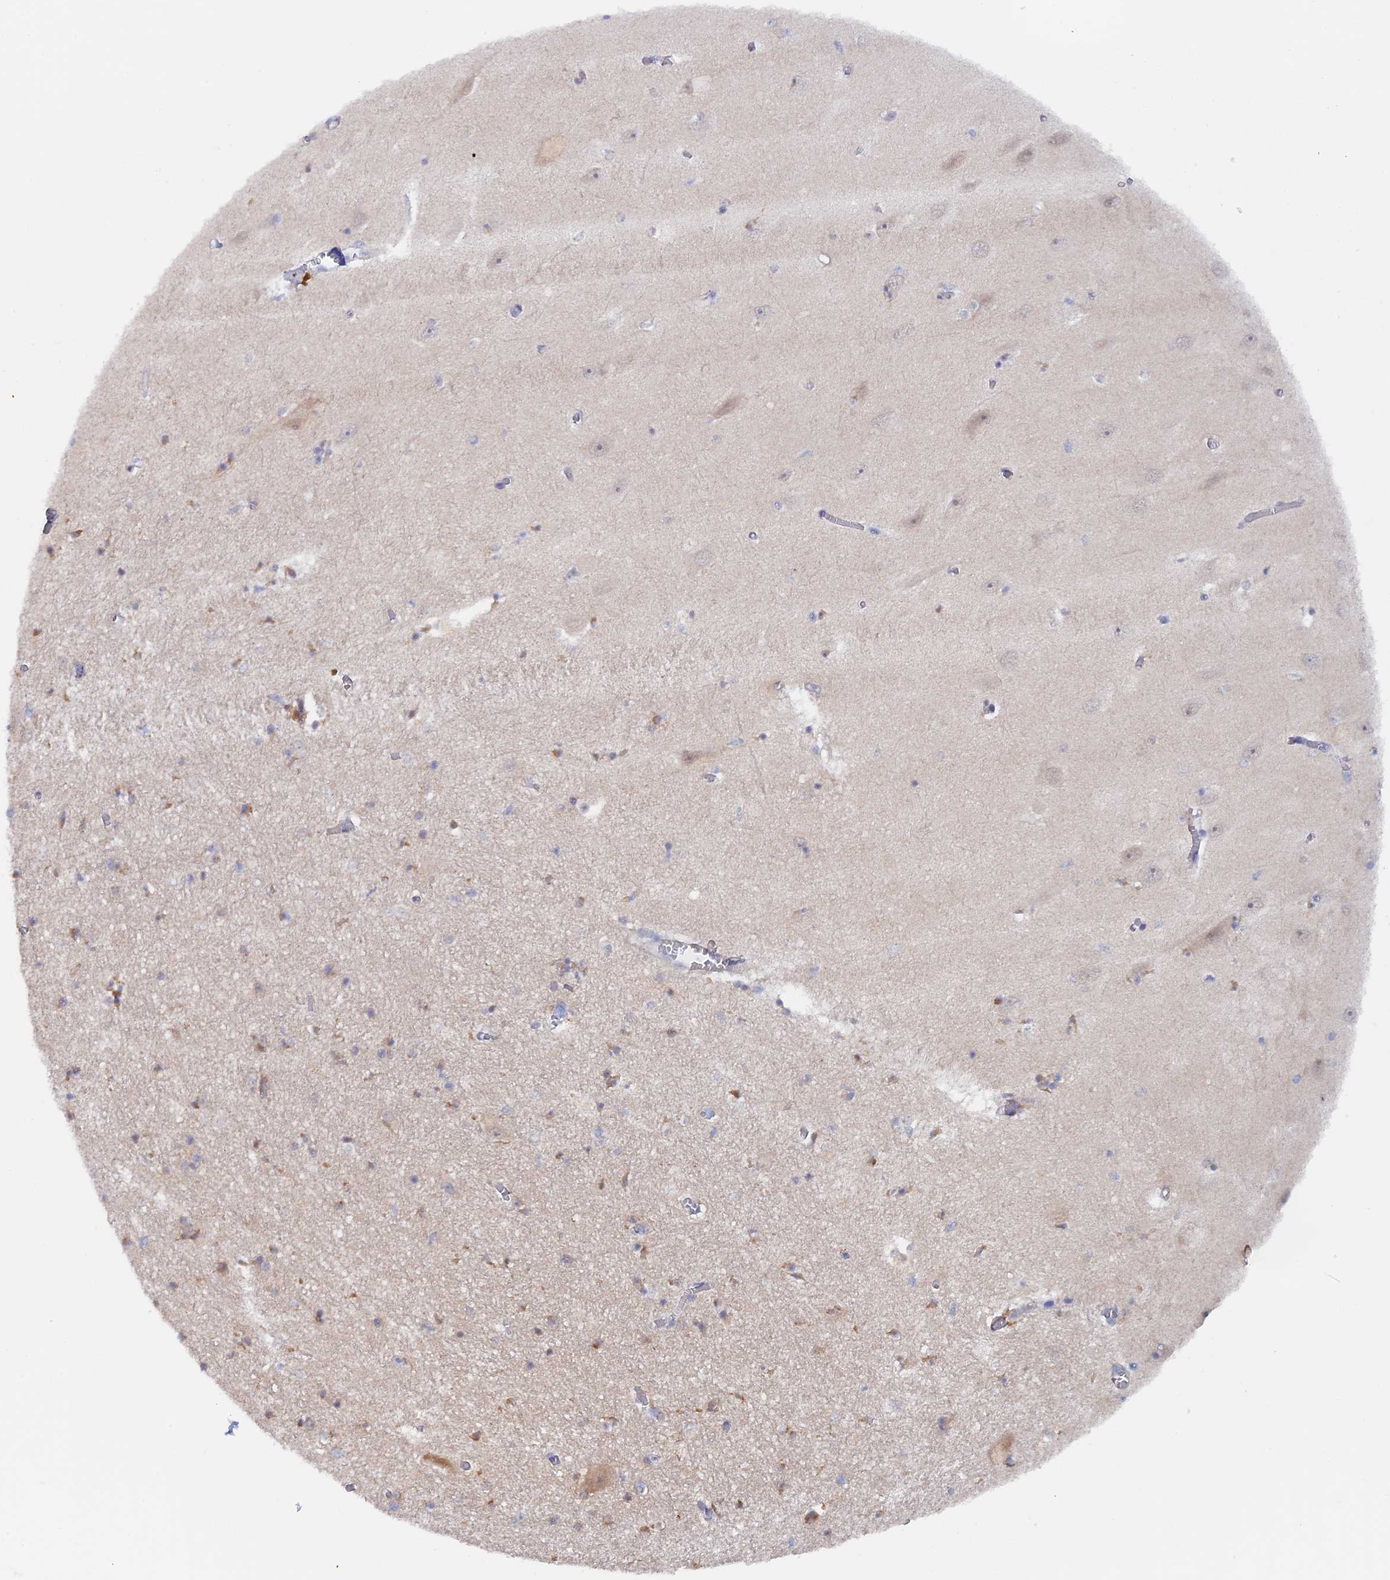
{"staining": {"intensity": "negative", "quantity": "none", "location": "none"}, "tissue": "hippocampus", "cell_type": "Glial cells", "image_type": "normal", "snomed": [{"axis": "morphology", "description": "Normal tissue, NOS"}, {"axis": "topography", "description": "Hippocampus"}], "caption": "Immunohistochemical staining of benign human hippocampus demonstrates no significant positivity in glial cells.", "gene": "ELOVL6", "patient": {"sex": "female", "age": 64}}